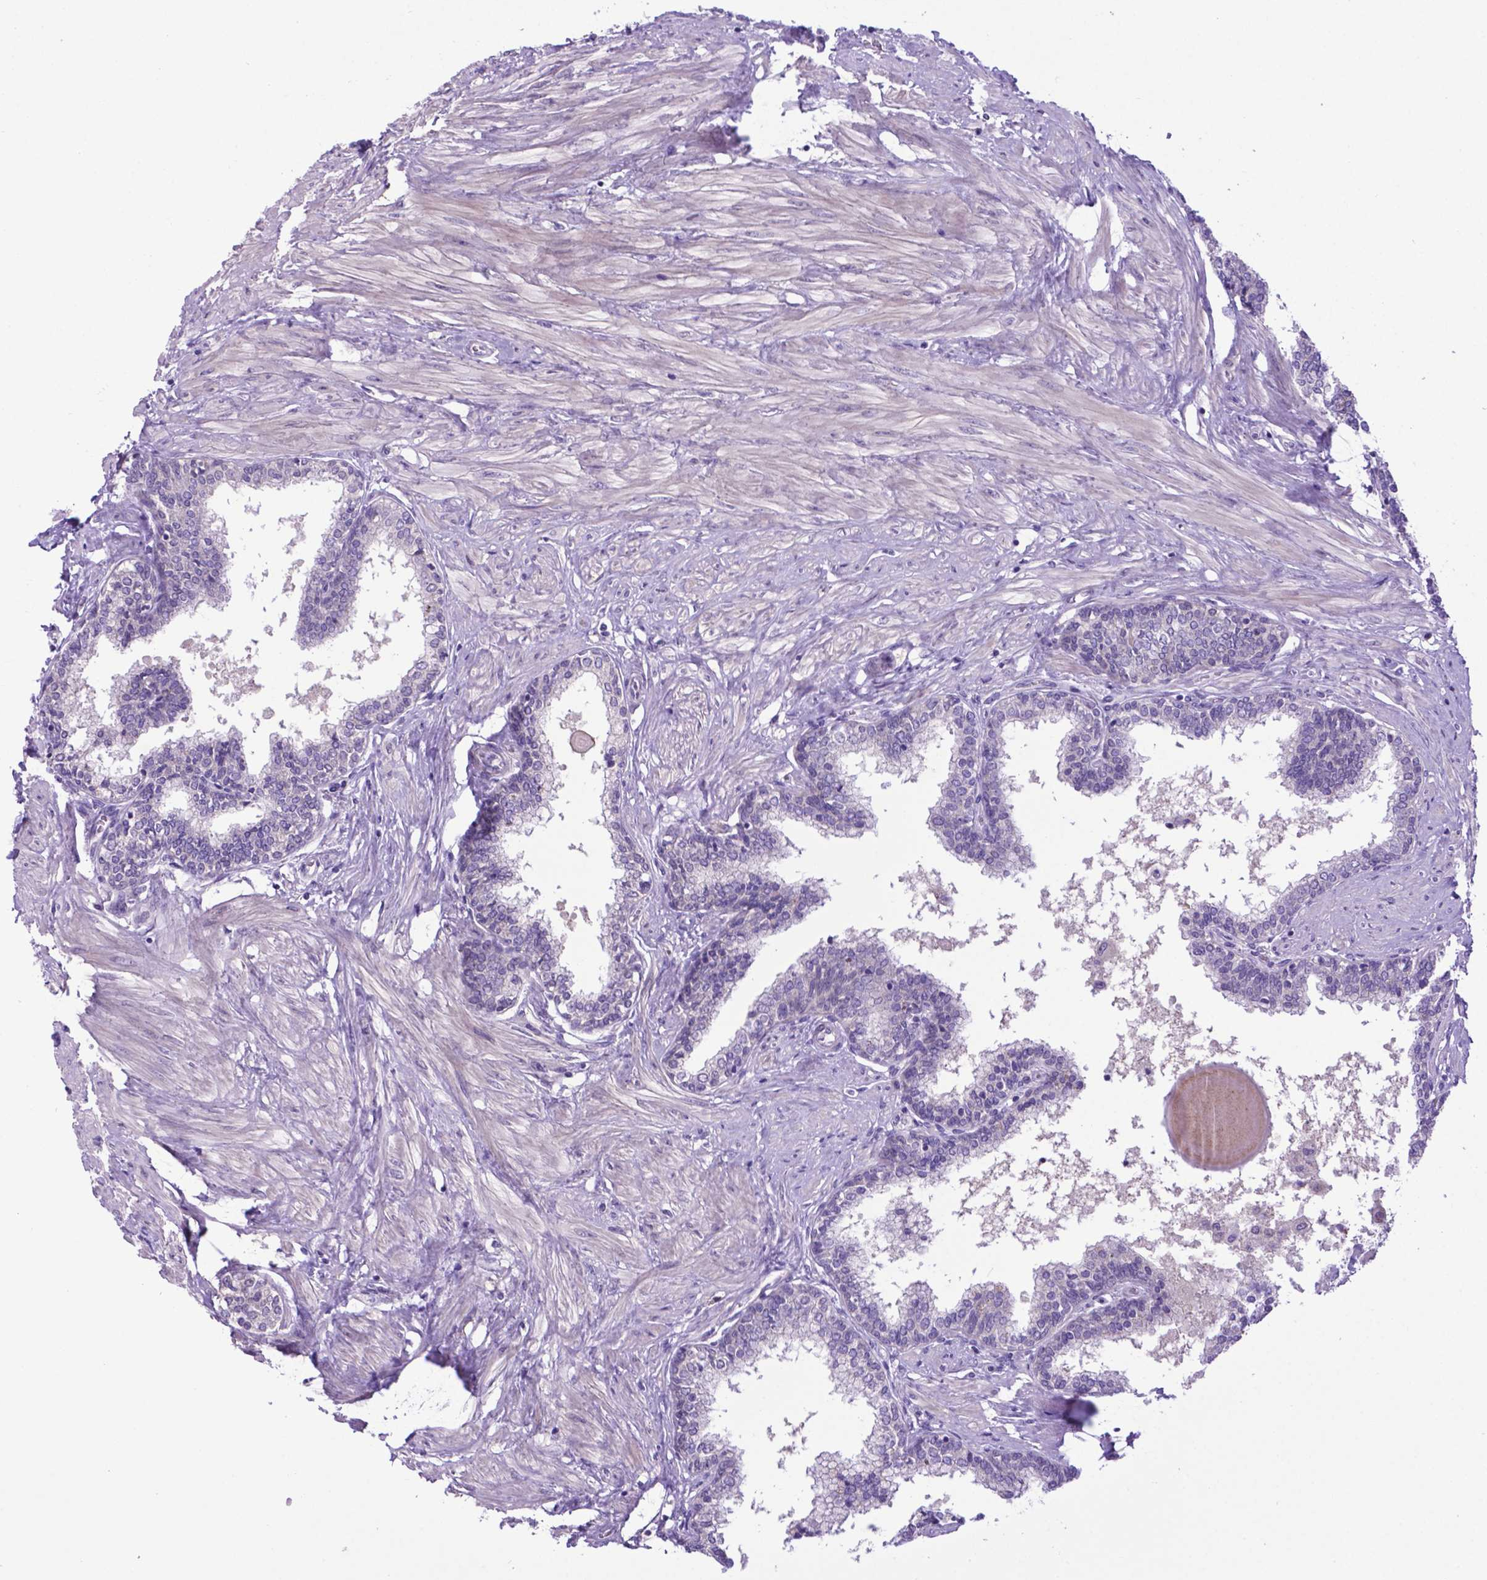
{"staining": {"intensity": "negative", "quantity": "none", "location": "none"}, "tissue": "prostate", "cell_type": "Glandular cells", "image_type": "normal", "snomed": [{"axis": "morphology", "description": "Normal tissue, NOS"}, {"axis": "topography", "description": "Prostate"}], "caption": "High power microscopy histopathology image of an immunohistochemistry micrograph of normal prostate, revealing no significant positivity in glandular cells.", "gene": "ADRA2B", "patient": {"sex": "male", "age": 55}}